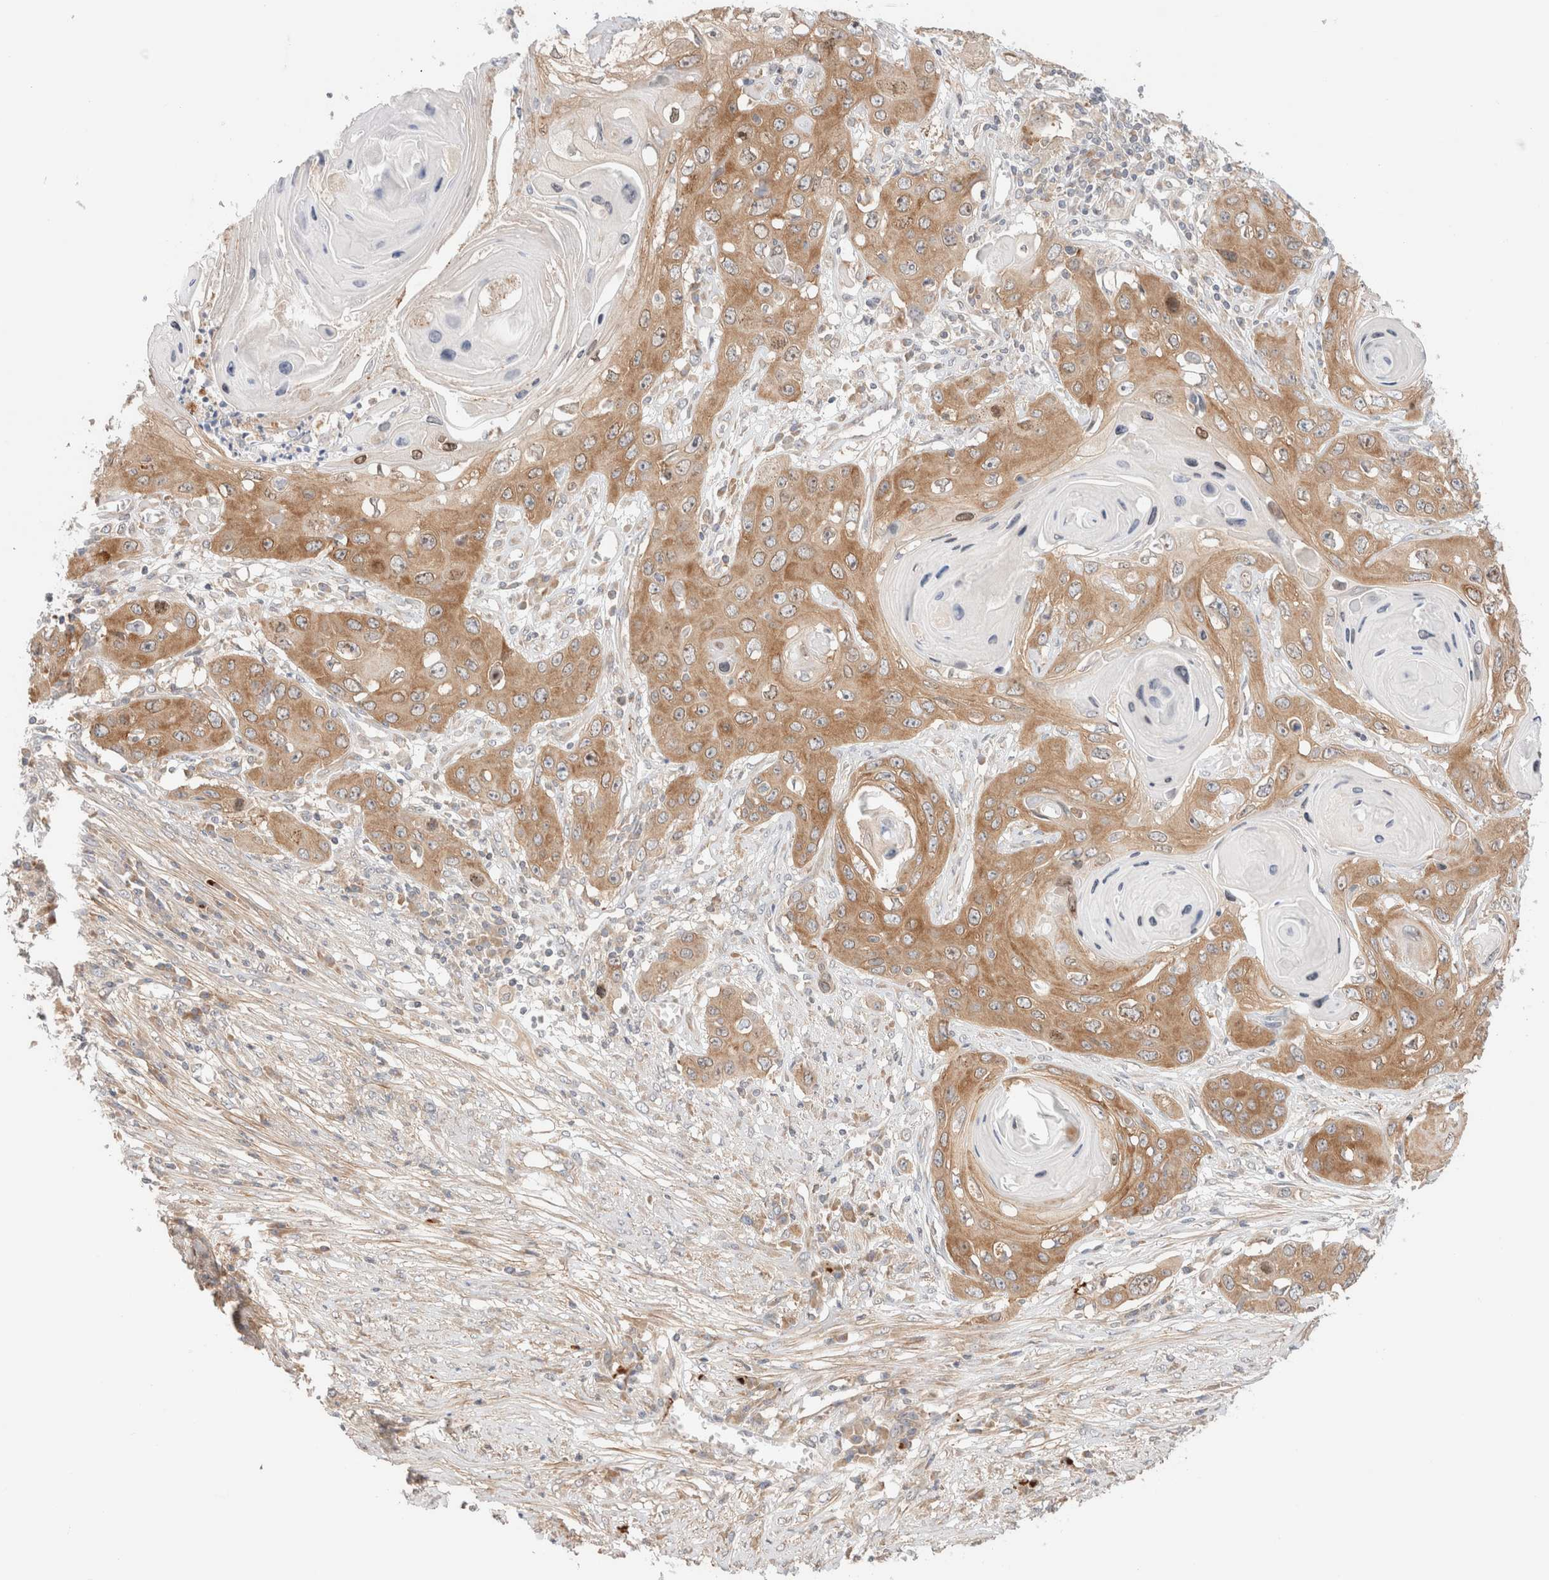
{"staining": {"intensity": "moderate", "quantity": ">75%", "location": "cytoplasmic/membranous"}, "tissue": "skin cancer", "cell_type": "Tumor cells", "image_type": "cancer", "snomed": [{"axis": "morphology", "description": "Squamous cell carcinoma, NOS"}, {"axis": "topography", "description": "Skin"}], "caption": "Immunohistochemical staining of human skin cancer (squamous cell carcinoma) reveals medium levels of moderate cytoplasmic/membranous positivity in about >75% of tumor cells. (Brightfield microscopy of DAB IHC at high magnification).", "gene": "MARK3", "patient": {"sex": "male", "age": 55}}